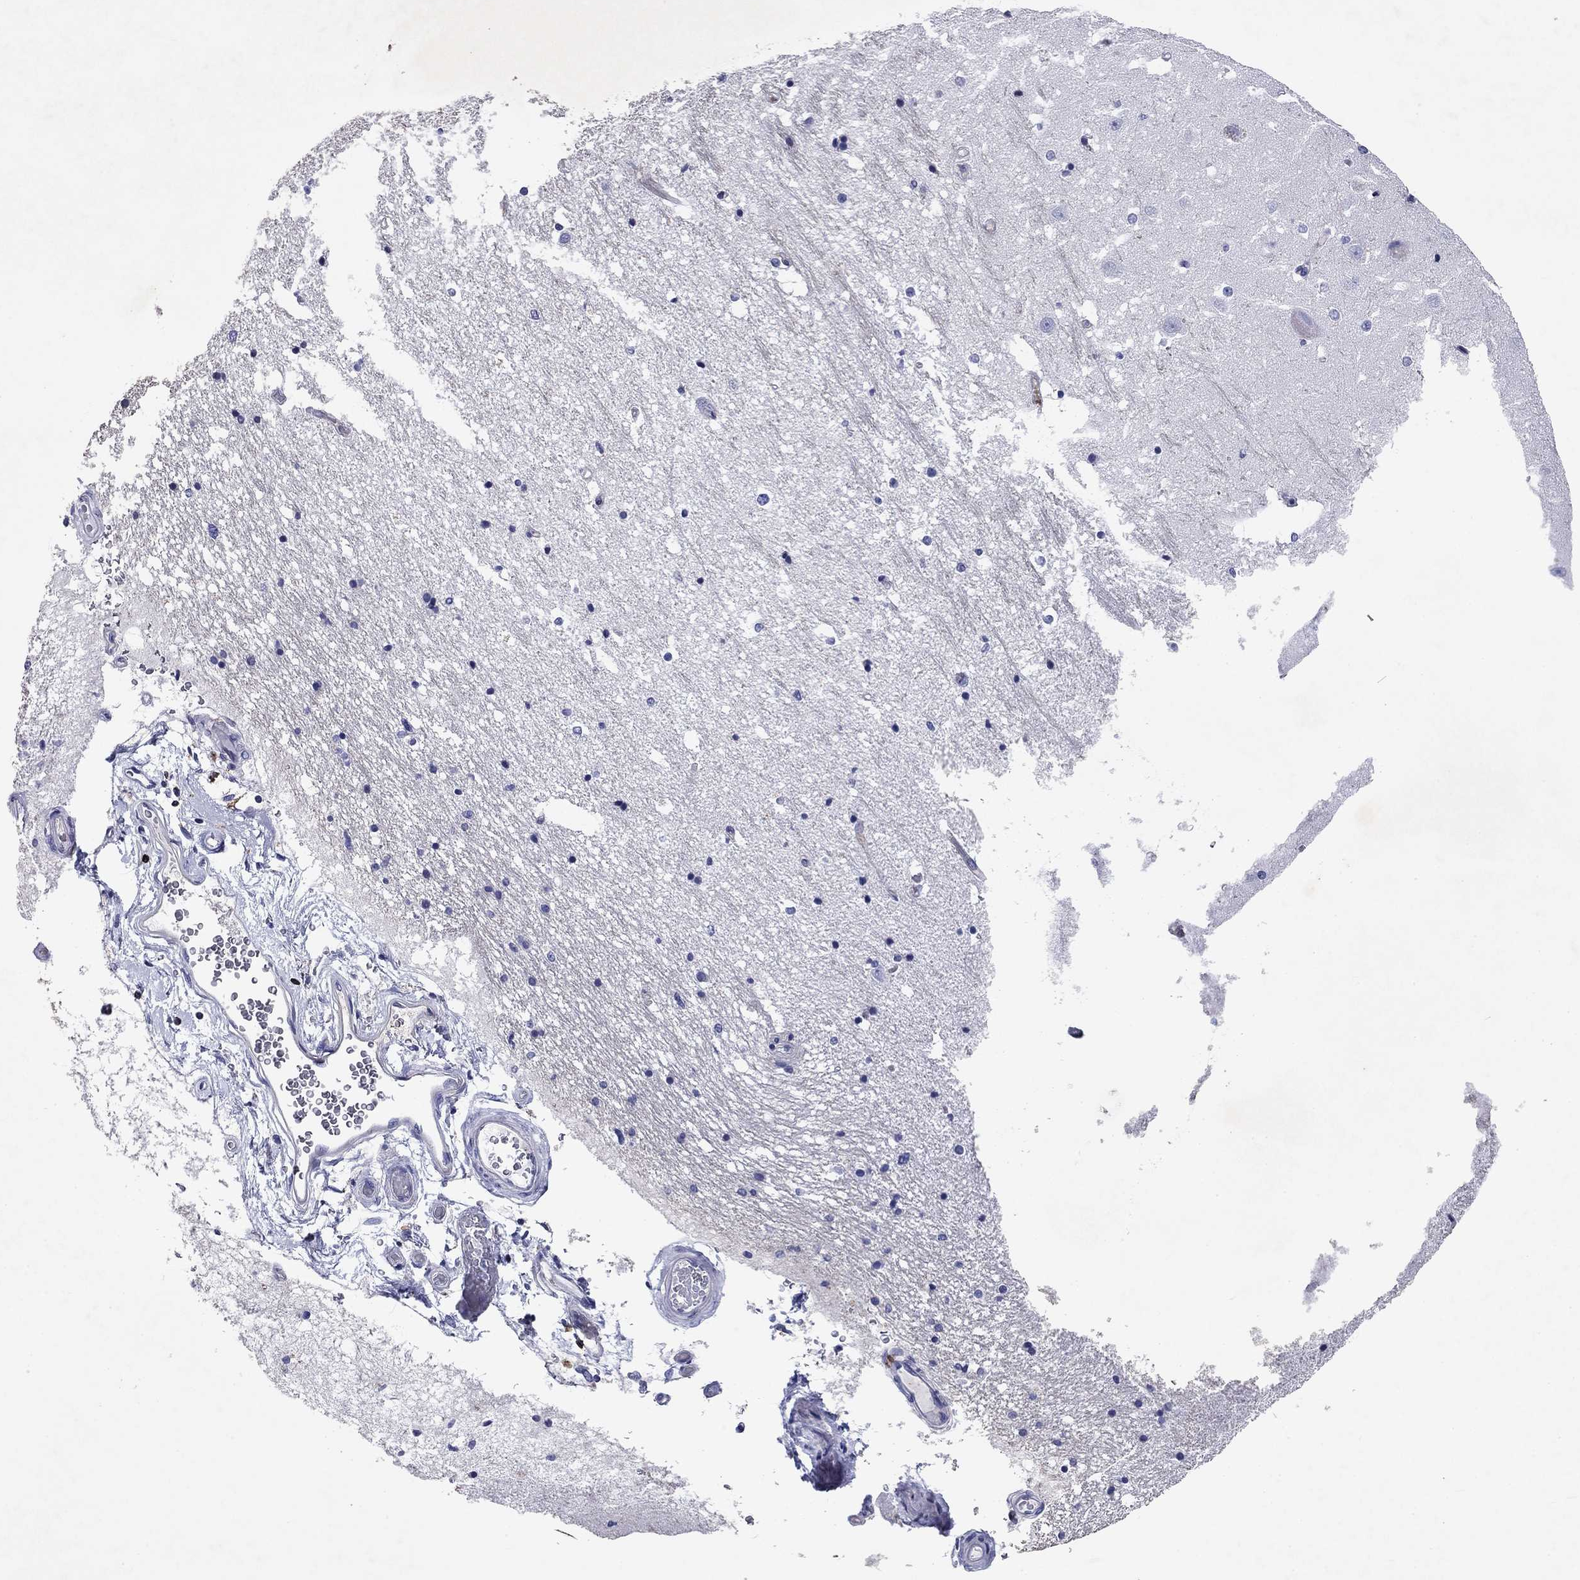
{"staining": {"intensity": "negative", "quantity": "none", "location": "none"}, "tissue": "hippocampus", "cell_type": "Glial cells", "image_type": "normal", "snomed": [{"axis": "morphology", "description": "Normal tissue, NOS"}, {"axis": "topography", "description": "Hippocampus"}], "caption": "IHC photomicrograph of normal human hippocampus stained for a protein (brown), which demonstrates no expression in glial cells.", "gene": "GZMK", "patient": {"sex": "male", "age": 44}}